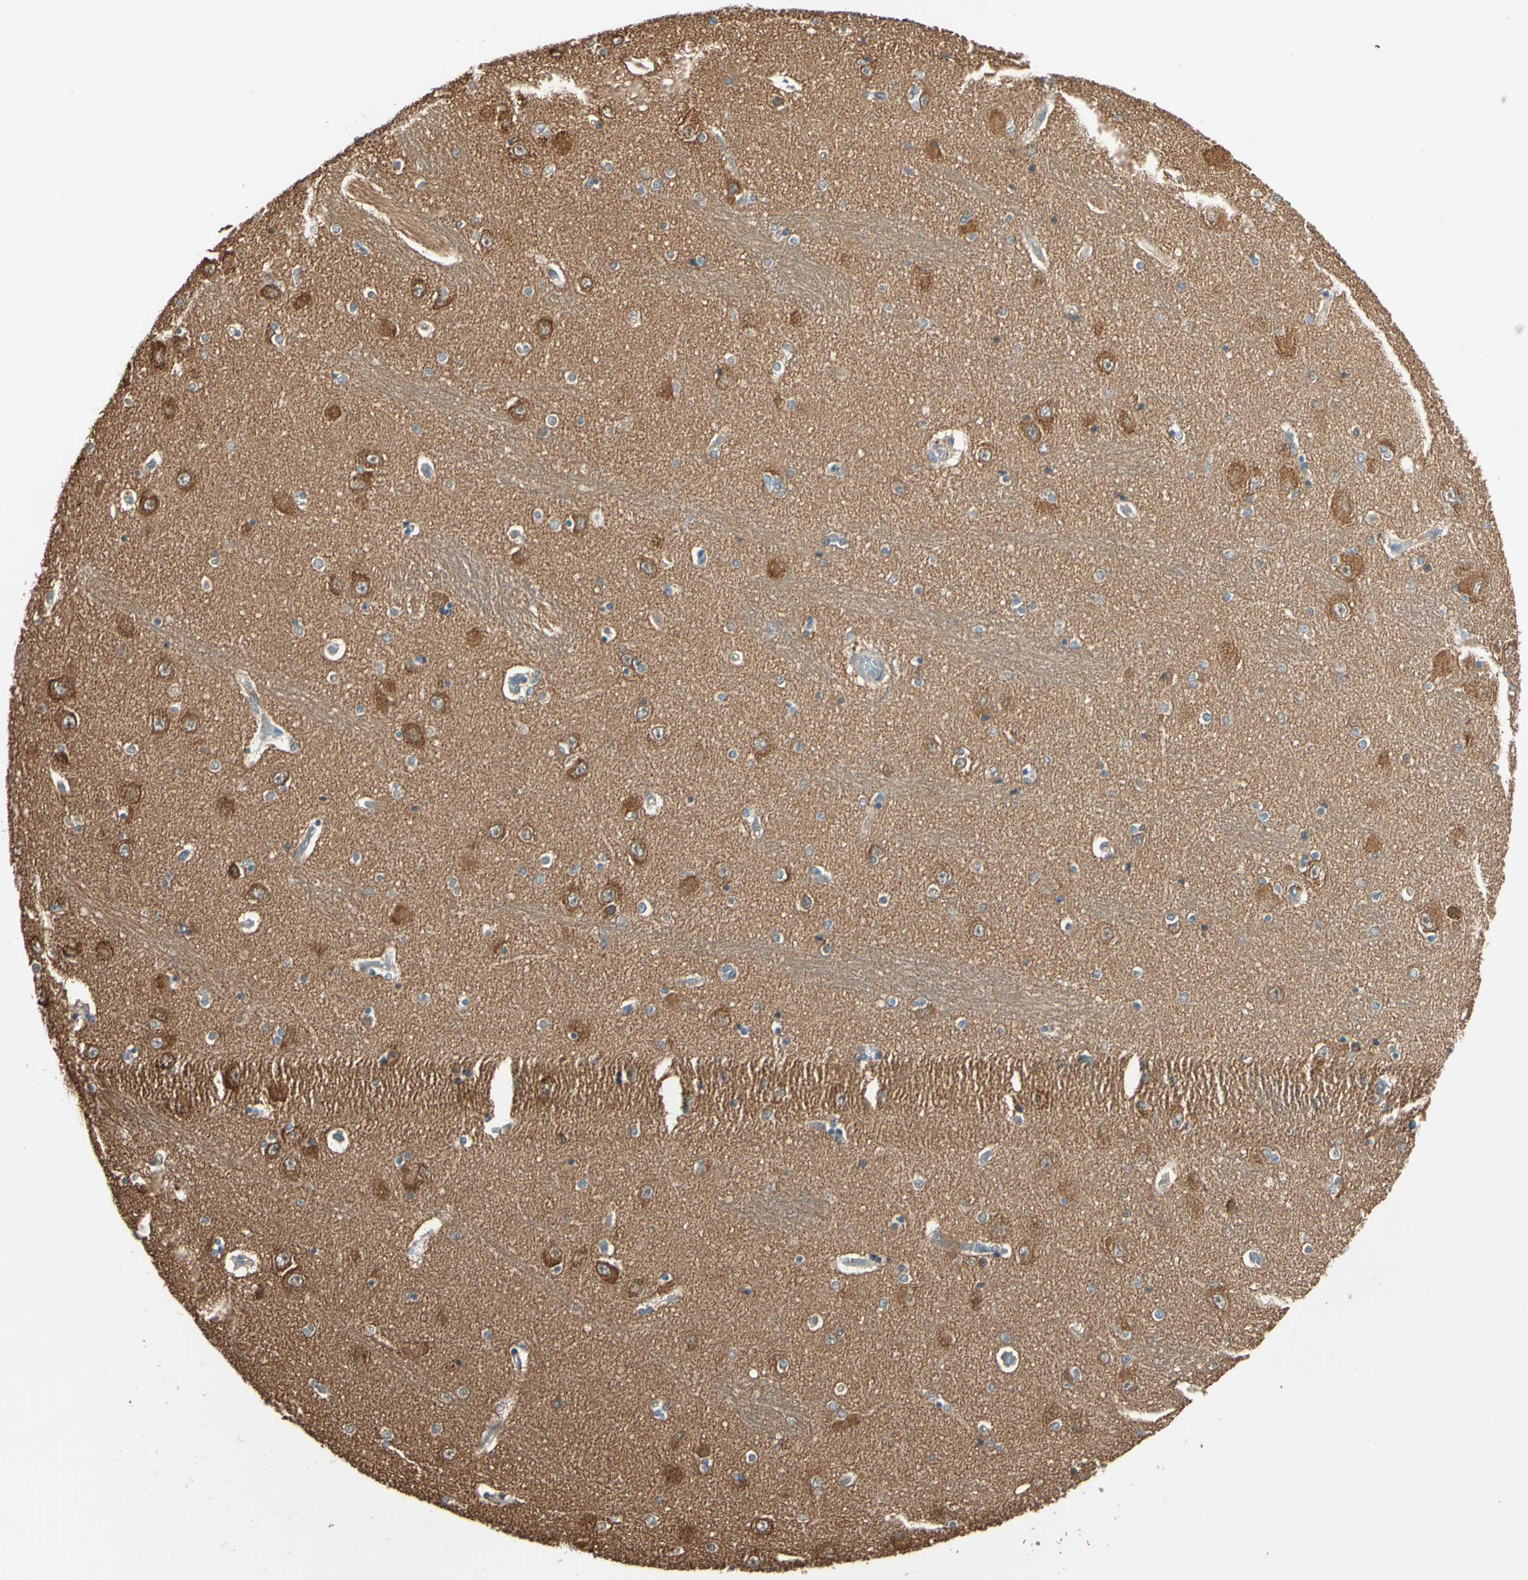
{"staining": {"intensity": "moderate", "quantity": ">75%", "location": "cytoplasmic/membranous"}, "tissue": "hippocampus", "cell_type": "Glial cells", "image_type": "normal", "snomed": [{"axis": "morphology", "description": "Normal tissue, NOS"}, {"axis": "topography", "description": "Hippocampus"}], "caption": "This histopathology image demonstrates immunohistochemistry staining of normal hippocampus, with medium moderate cytoplasmic/membranous staining in approximately >75% of glial cells.", "gene": "TNFRSF21", "patient": {"sex": "female", "age": 54}}